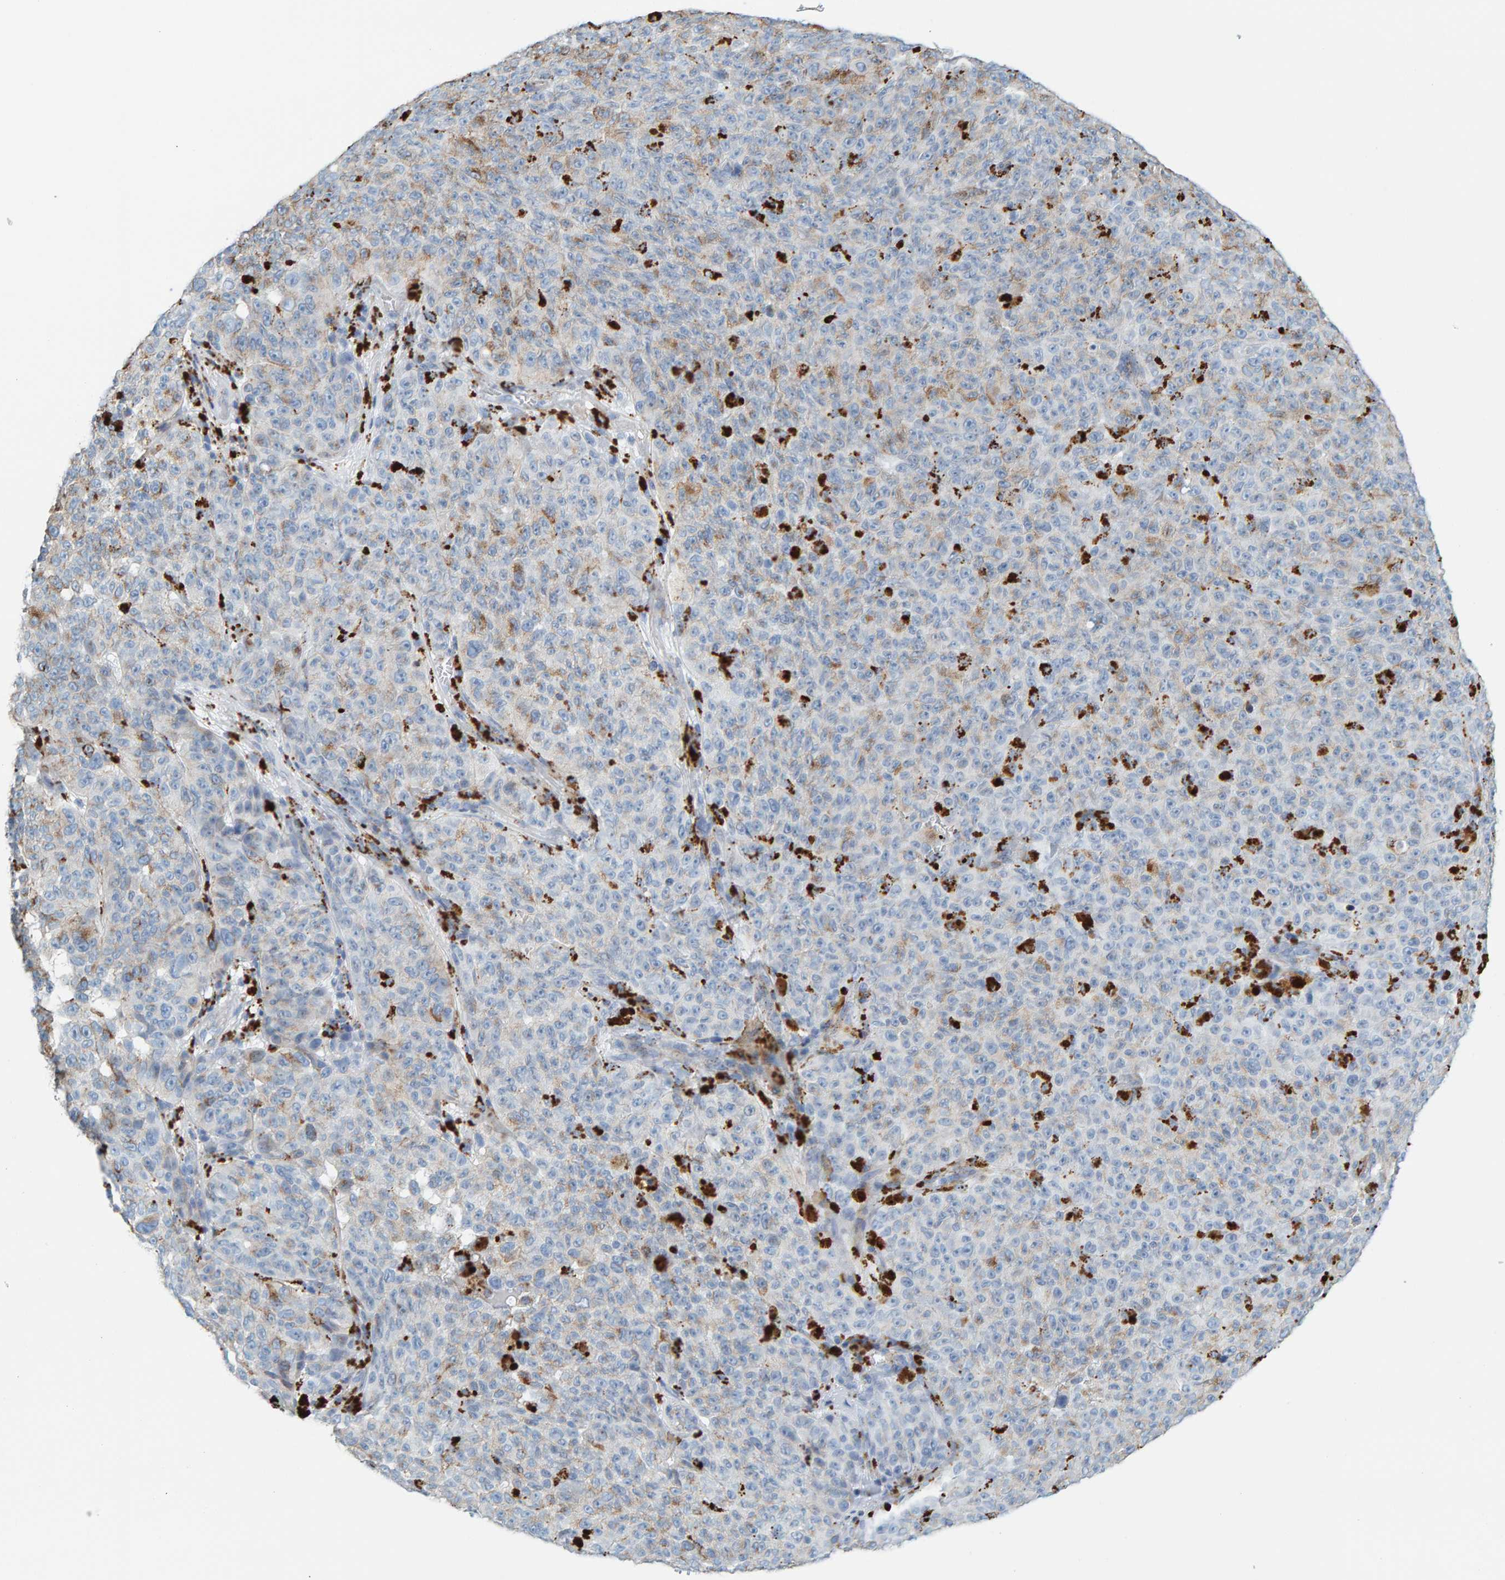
{"staining": {"intensity": "weak", "quantity": "<25%", "location": "cytoplasmic/membranous"}, "tissue": "melanoma", "cell_type": "Tumor cells", "image_type": "cancer", "snomed": [{"axis": "morphology", "description": "Malignant melanoma, NOS"}, {"axis": "topography", "description": "Skin"}], "caption": "High magnification brightfield microscopy of melanoma stained with DAB (brown) and counterstained with hematoxylin (blue): tumor cells show no significant positivity.", "gene": "BIN3", "patient": {"sex": "female", "age": 82}}